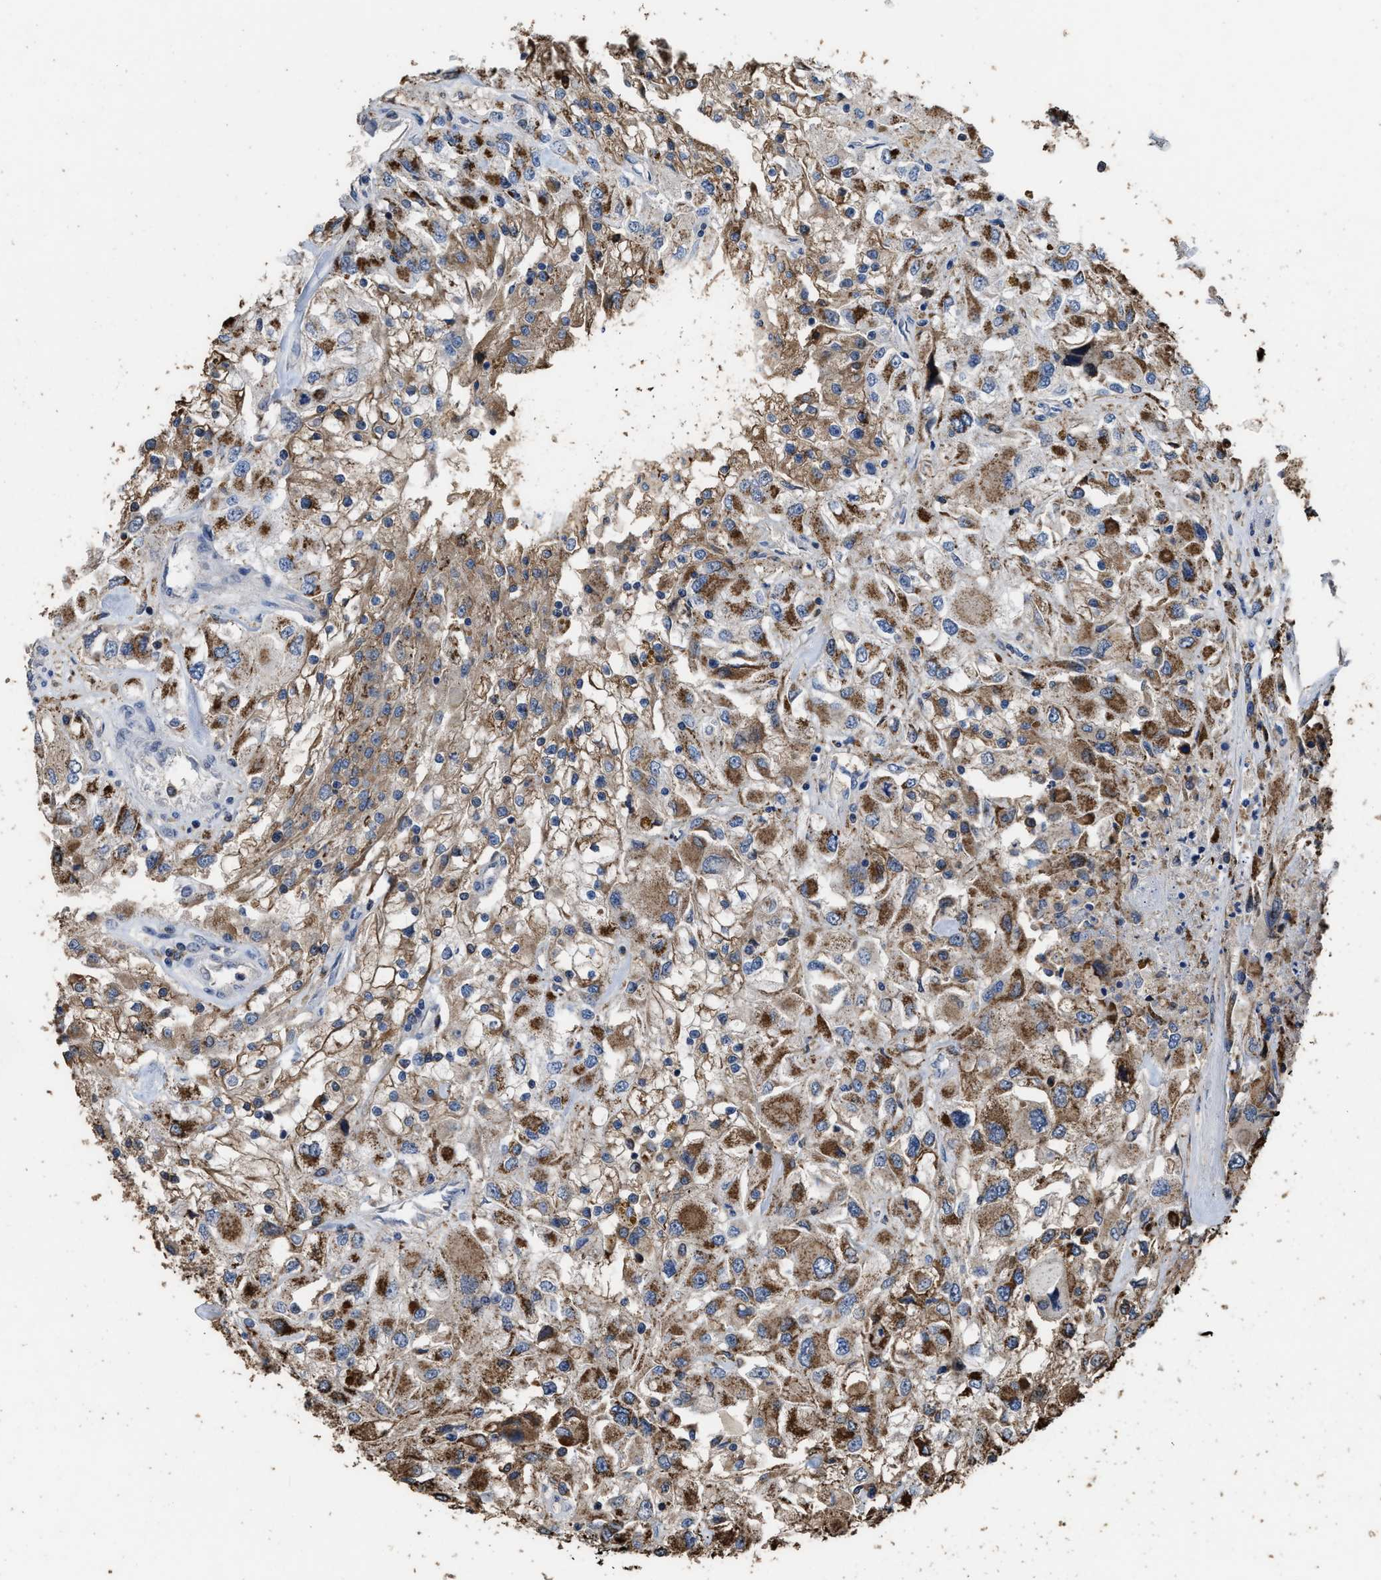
{"staining": {"intensity": "moderate", "quantity": ">75%", "location": "cytoplasmic/membranous"}, "tissue": "renal cancer", "cell_type": "Tumor cells", "image_type": "cancer", "snomed": [{"axis": "morphology", "description": "Adenocarcinoma, NOS"}, {"axis": "topography", "description": "Kidney"}], "caption": "Protein staining exhibits moderate cytoplasmic/membranous expression in about >75% of tumor cells in renal cancer. (DAB IHC with brightfield microscopy, high magnification).", "gene": "TDRKH", "patient": {"sex": "female", "age": 52}}